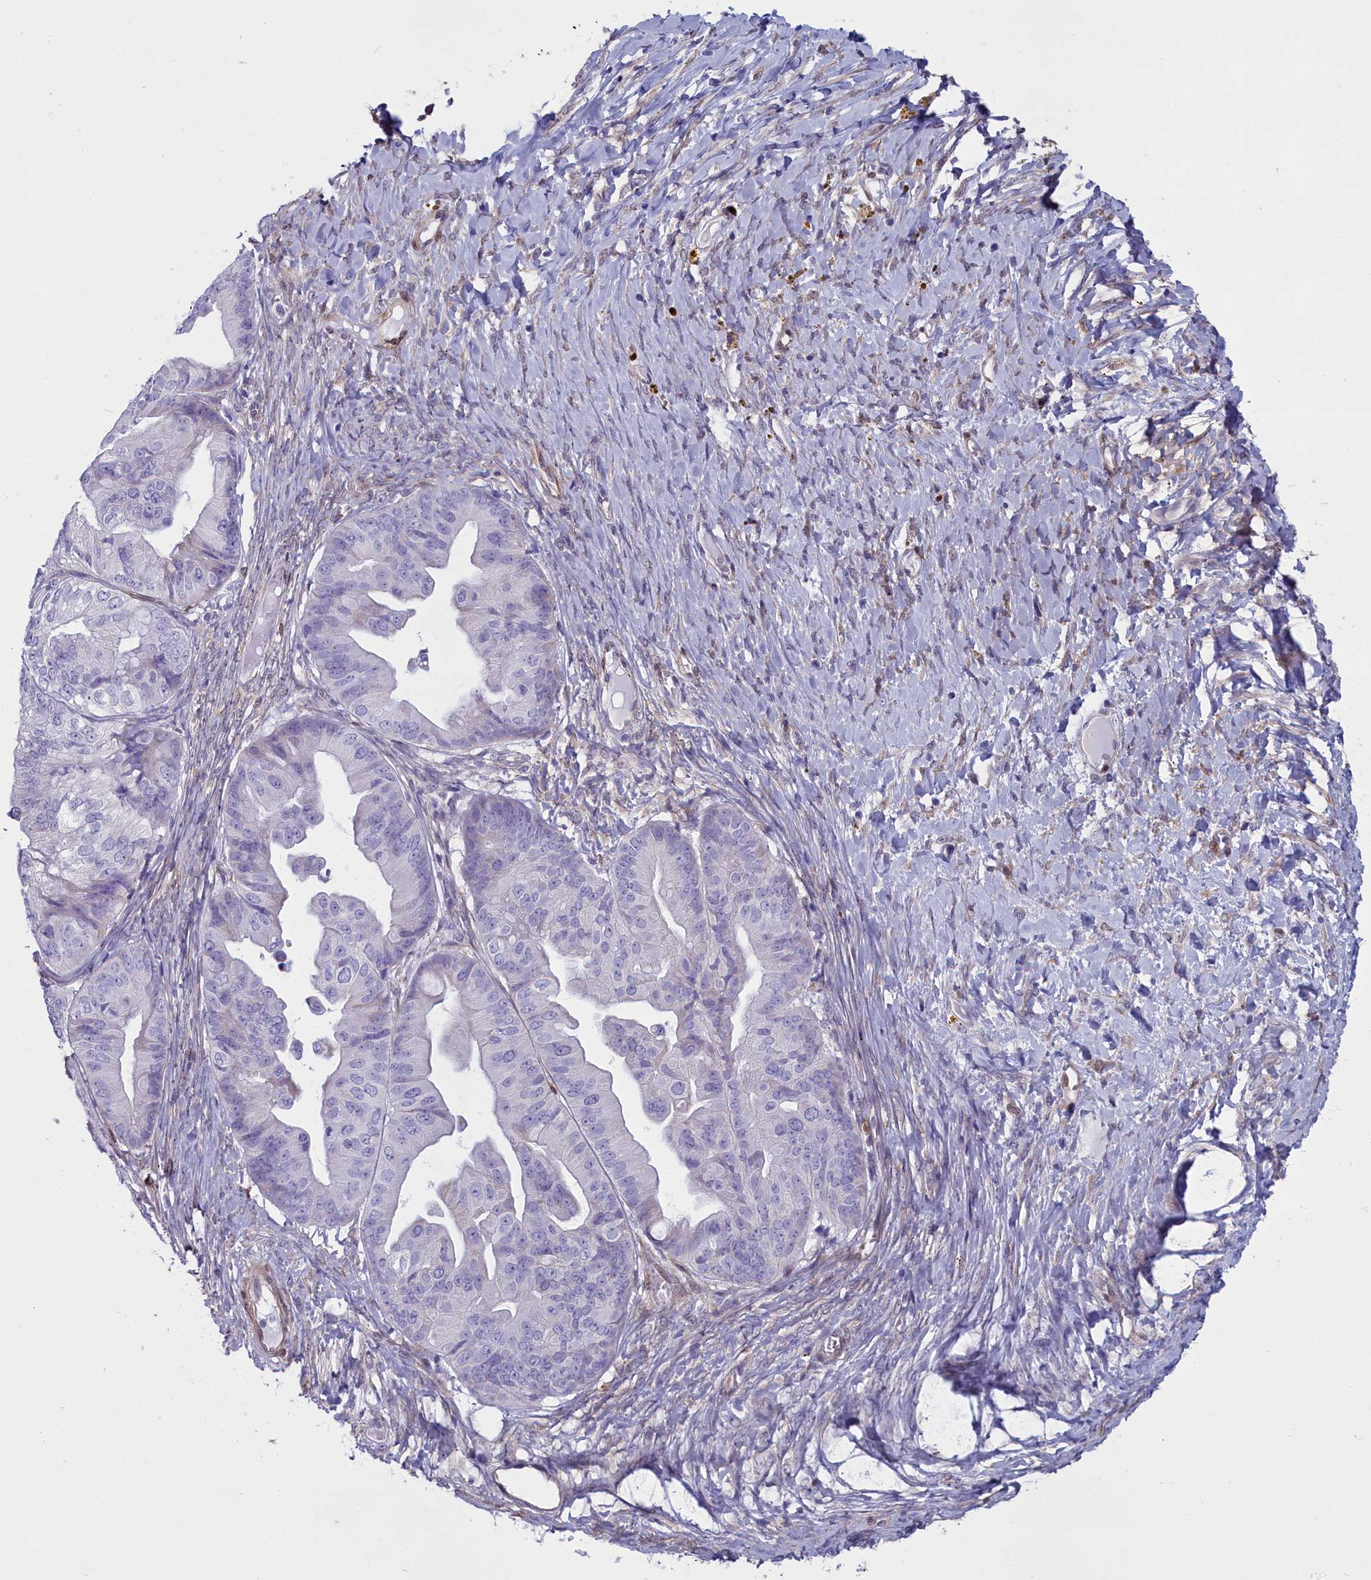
{"staining": {"intensity": "negative", "quantity": "none", "location": "none"}, "tissue": "ovarian cancer", "cell_type": "Tumor cells", "image_type": "cancer", "snomed": [{"axis": "morphology", "description": "Cystadenocarcinoma, mucinous, NOS"}, {"axis": "topography", "description": "Ovary"}], "caption": "Tumor cells are negative for brown protein staining in mucinous cystadenocarcinoma (ovarian).", "gene": "PPP1R14A", "patient": {"sex": "female", "age": 61}}